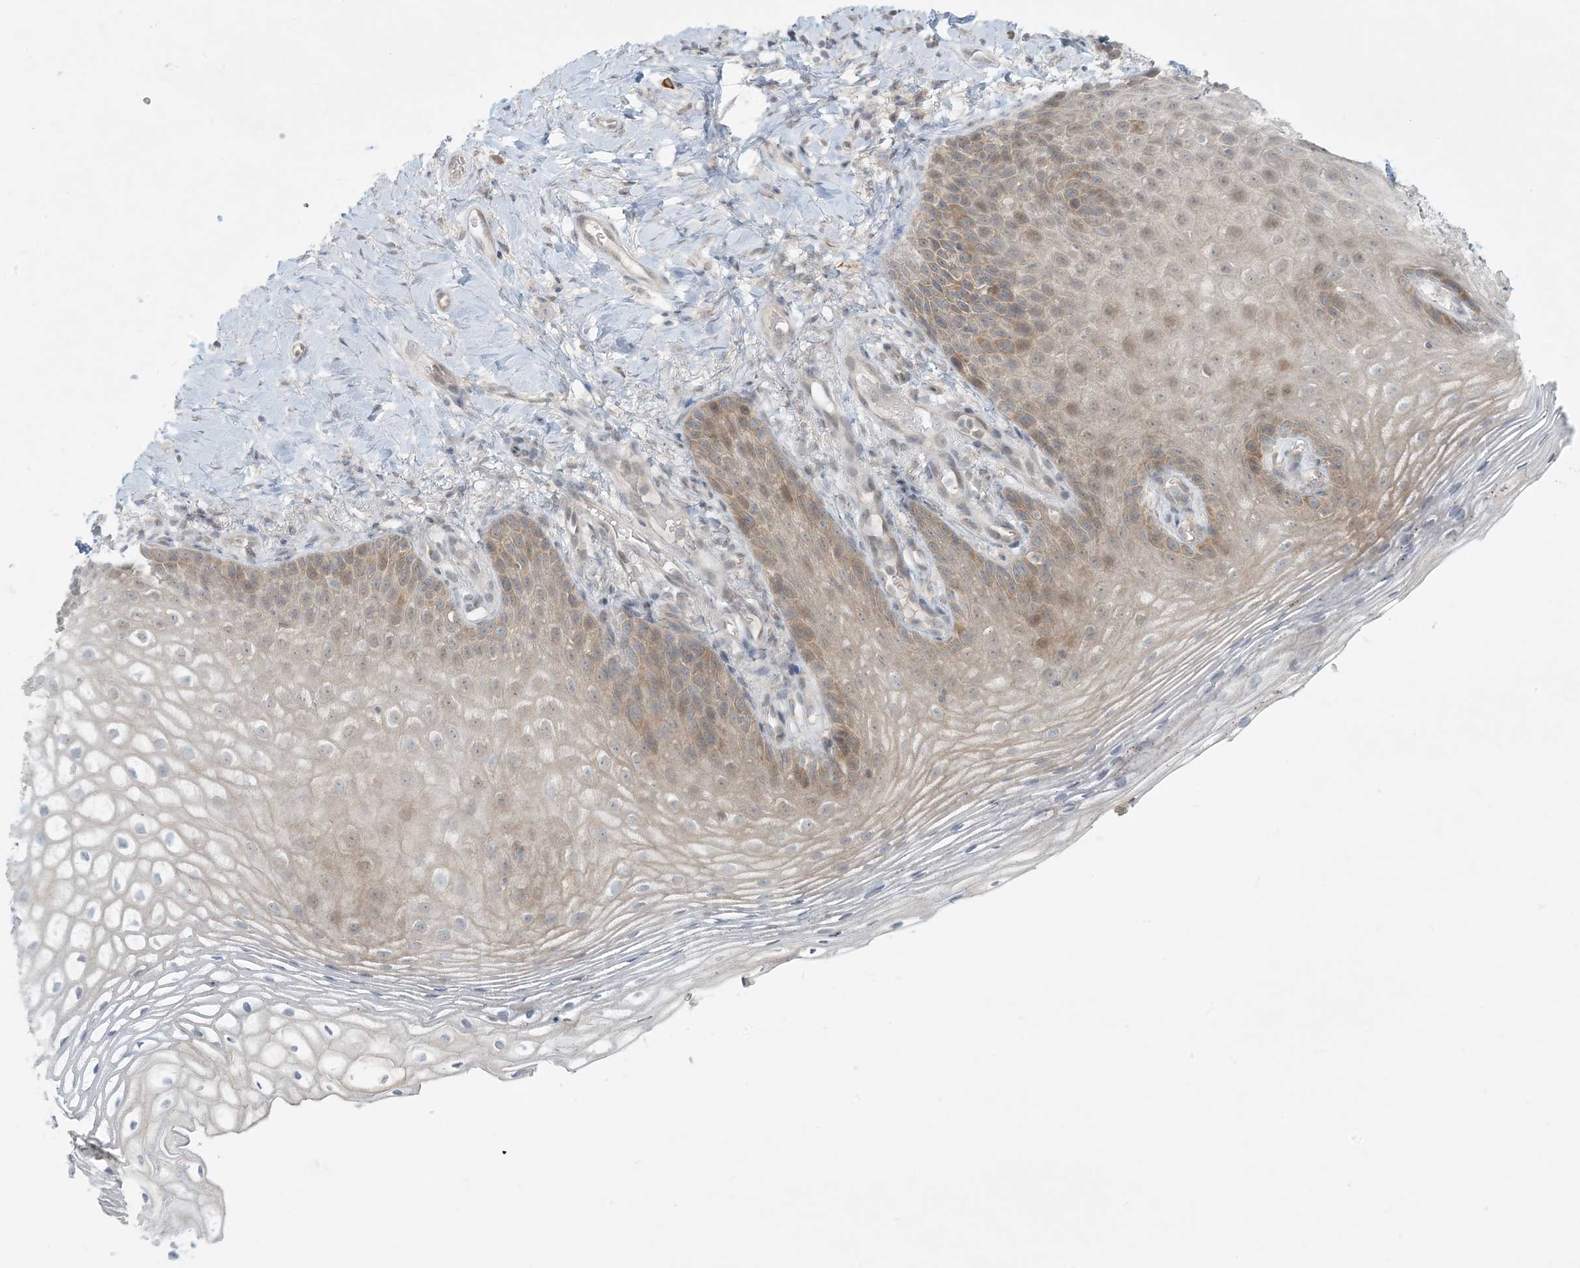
{"staining": {"intensity": "weak", "quantity": "25%-75%", "location": "cytoplasmic/membranous,nuclear"}, "tissue": "vagina", "cell_type": "Squamous epithelial cells", "image_type": "normal", "snomed": [{"axis": "morphology", "description": "Normal tissue, NOS"}, {"axis": "topography", "description": "Vagina"}], "caption": "Protein staining of normal vagina reveals weak cytoplasmic/membranous,nuclear staining in about 25%-75% of squamous epithelial cells.", "gene": "OBI1", "patient": {"sex": "female", "age": 60}}